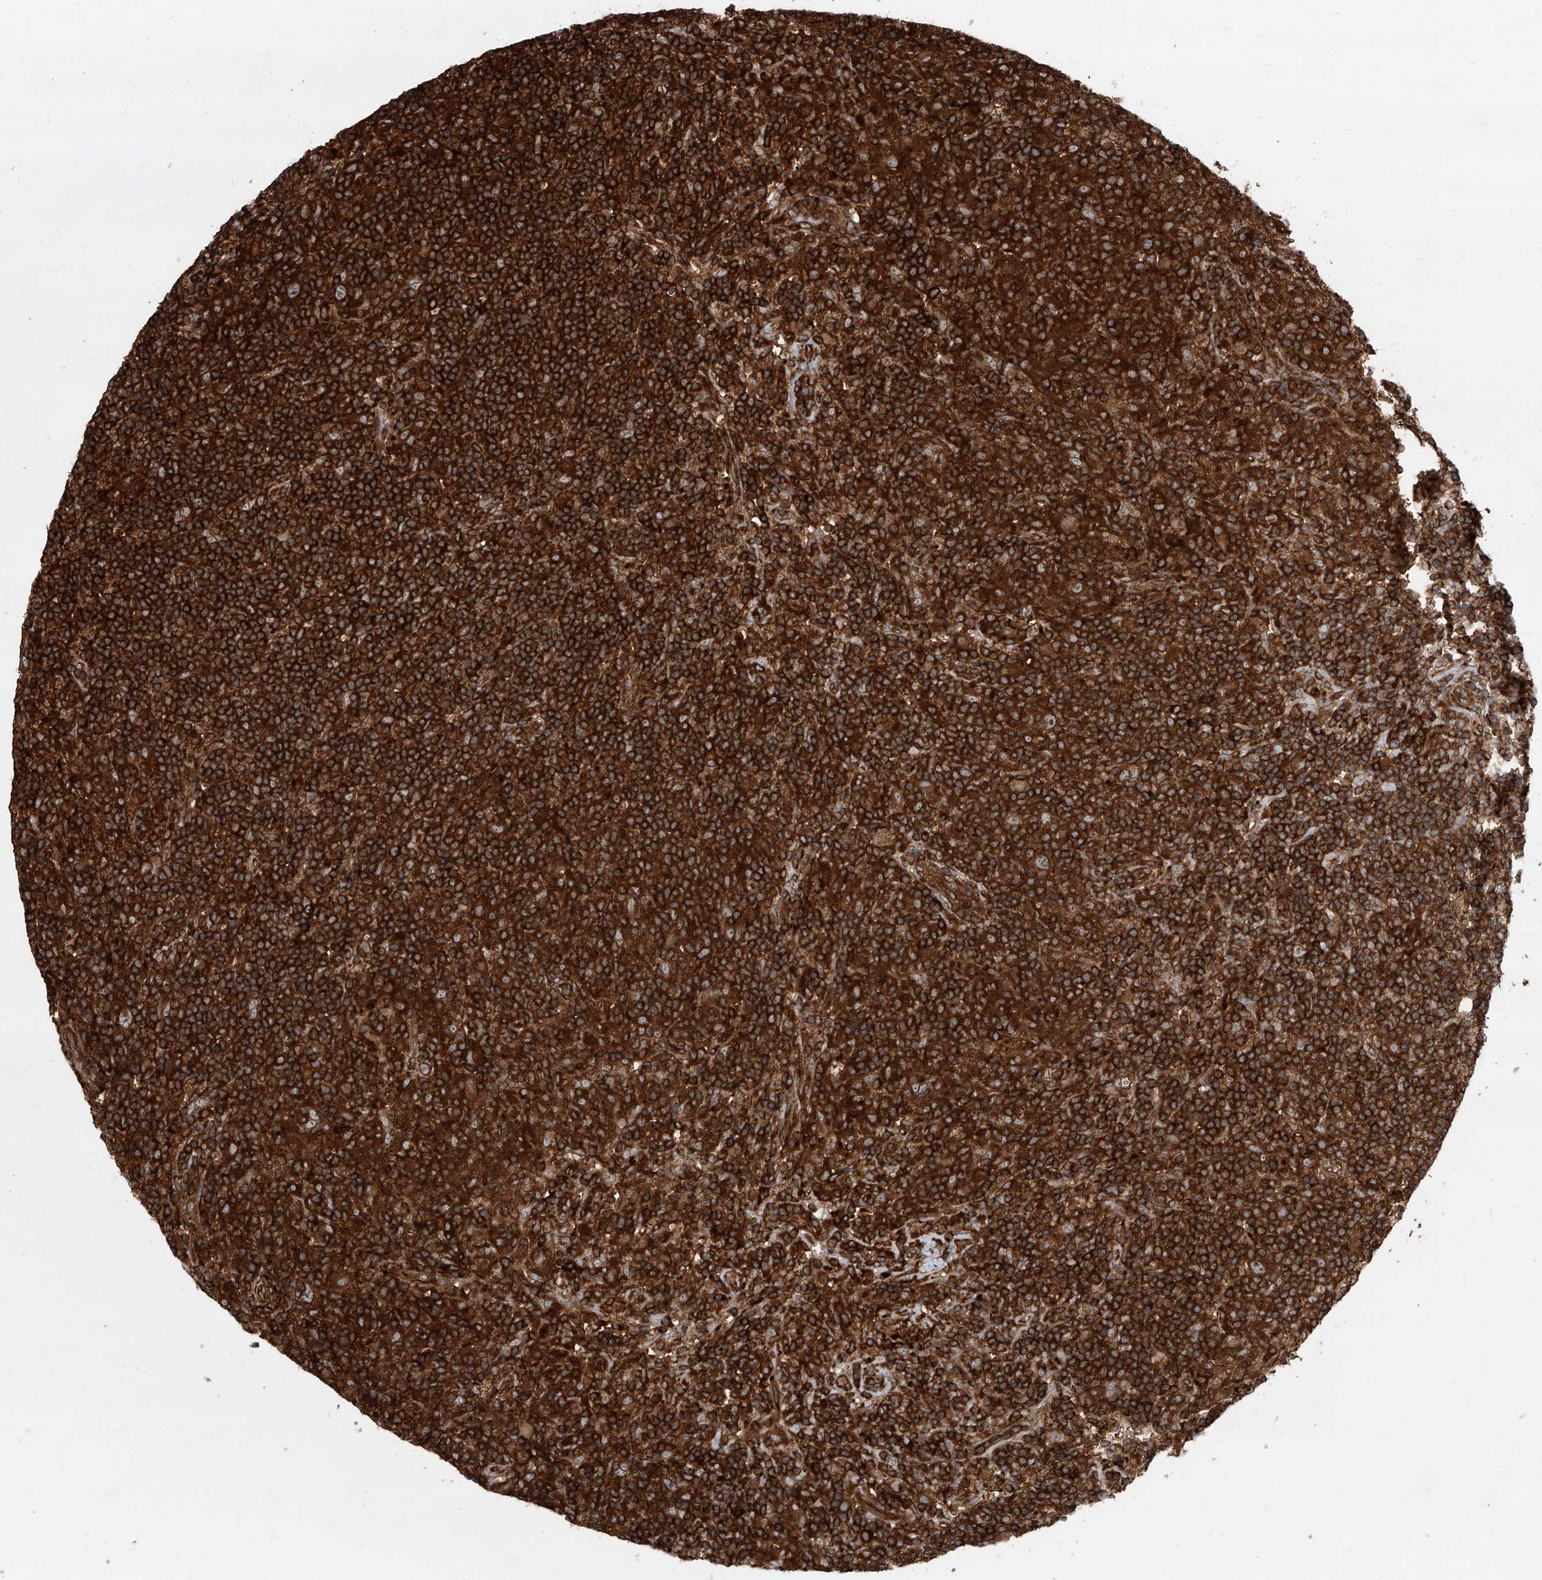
{"staining": {"intensity": "strong", "quantity": ">75%", "location": "cytoplasmic/membranous"}, "tissue": "lymphoma", "cell_type": "Tumor cells", "image_type": "cancer", "snomed": [{"axis": "morphology", "description": "Hodgkin's disease, NOS"}, {"axis": "topography", "description": "Lymph node"}], "caption": "Immunohistochemistry image of Hodgkin's disease stained for a protein (brown), which shows high levels of strong cytoplasmic/membranous expression in about >75% of tumor cells.", "gene": "MAGED2", "patient": {"sex": "male", "age": 70}}